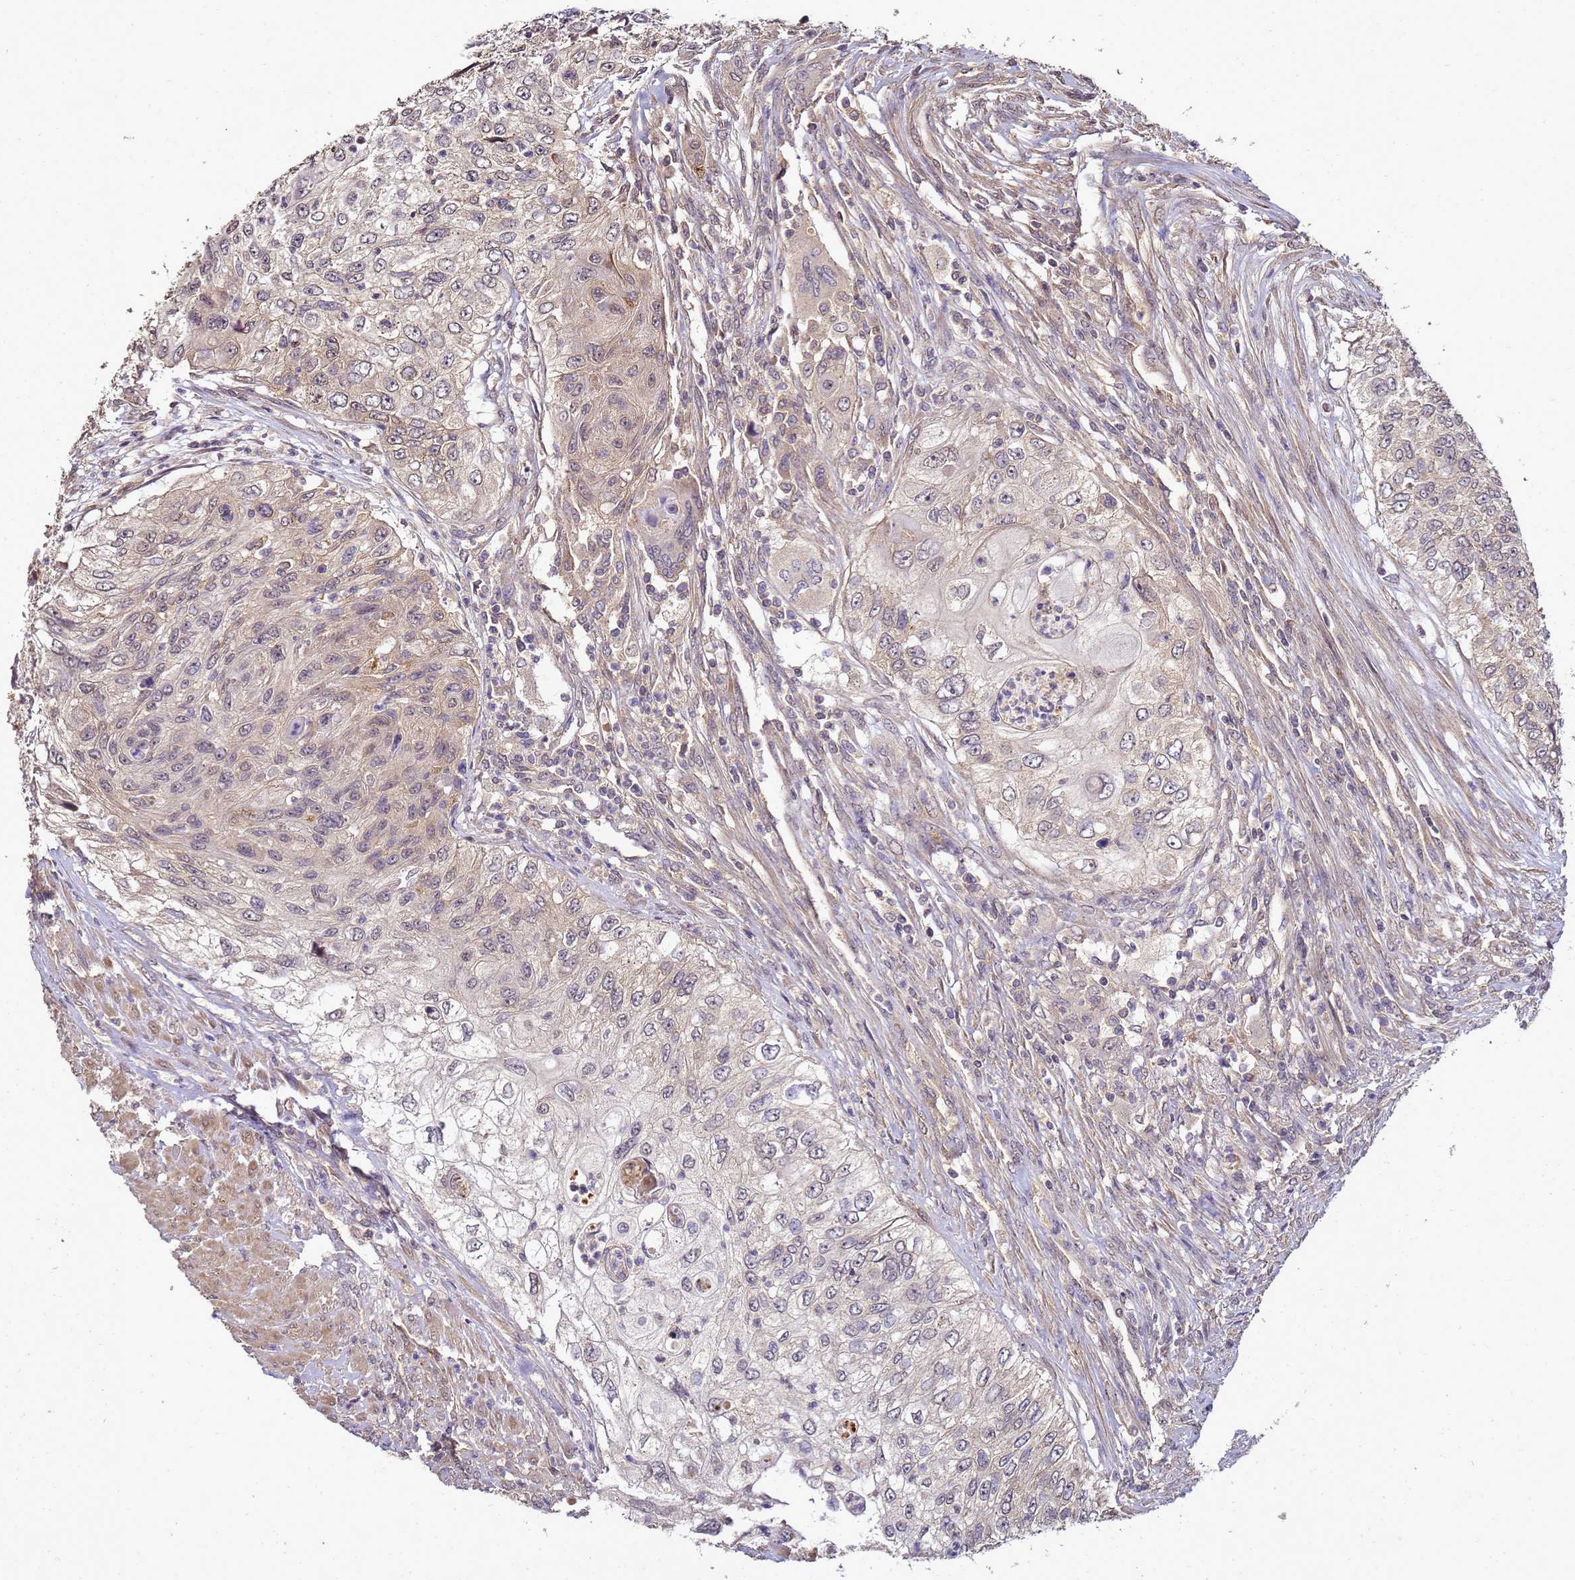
{"staining": {"intensity": "weak", "quantity": "25%-75%", "location": "cytoplasmic/membranous"}, "tissue": "urothelial cancer", "cell_type": "Tumor cells", "image_type": "cancer", "snomed": [{"axis": "morphology", "description": "Urothelial carcinoma, High grade"}, {"axis": "topography", "description": "Urinary bladder"}], "caption": "High-grade urothelial carcinoma was stained to show a protein in brown. There is low levels of weak cytoplasmic/membranous positivity in approximately 25%-75% of tumor cells.", "gene": "ANKRD17", "patient": {"sex": "female", "age": 60}}